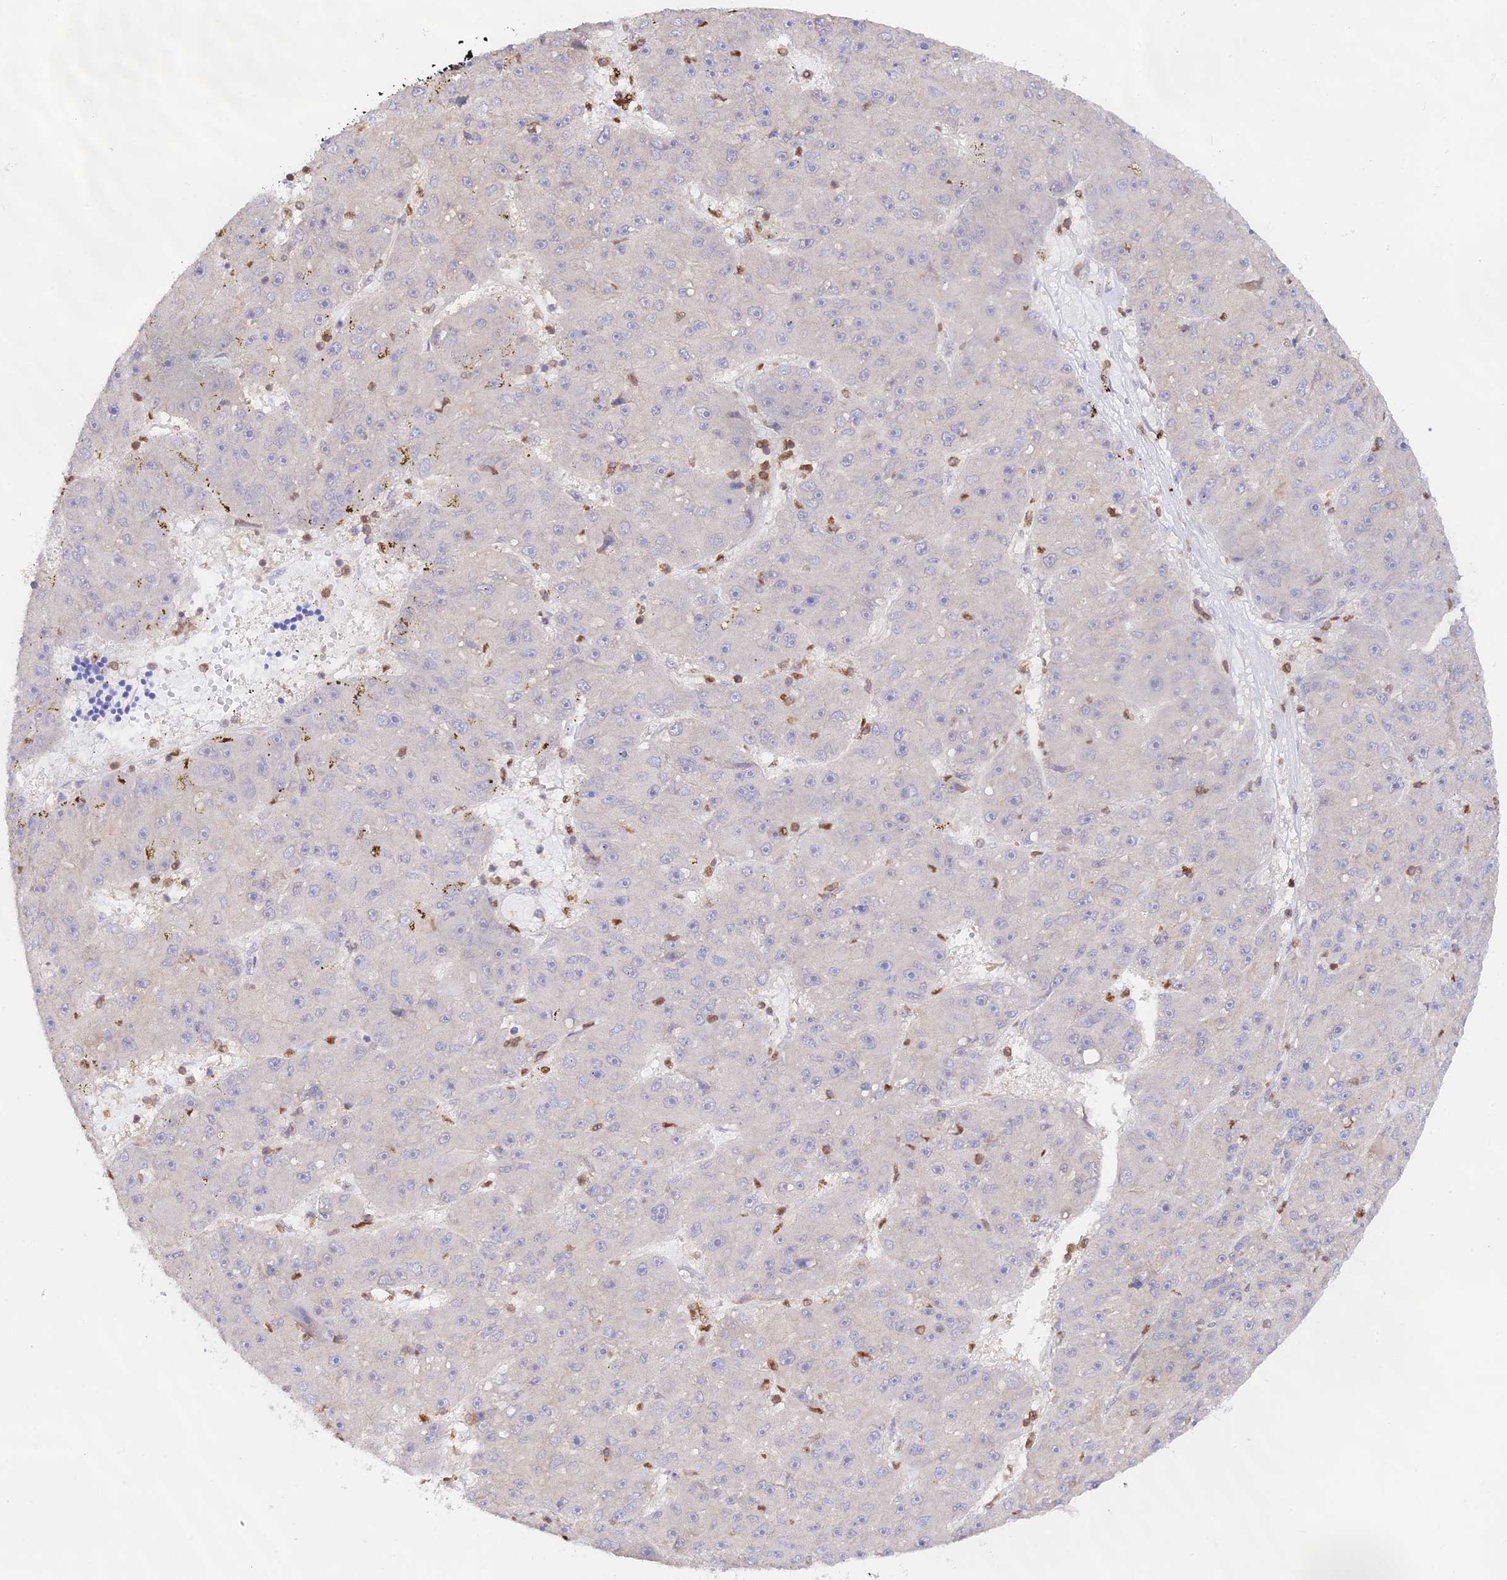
{"staining": {"intensity": "negative", "quantity": "none", "location": "none"}, "tissue": "liver cancer", "cell_type": "Tumor cells", "image_type": "cancer", "snomed": [{"axis": "morphology", "description": "Carcinoma, Hepatocellular, NOS"}, {"axis": "topography", "description": "Liver"}], "caption": "A histopathology image of hepatocellular carcinoma (liver) stained for a protein demonstrates no brown staining in tumor cells.", "gene": "DENND1C", "patient": {"sex": "male", "age": 67}}